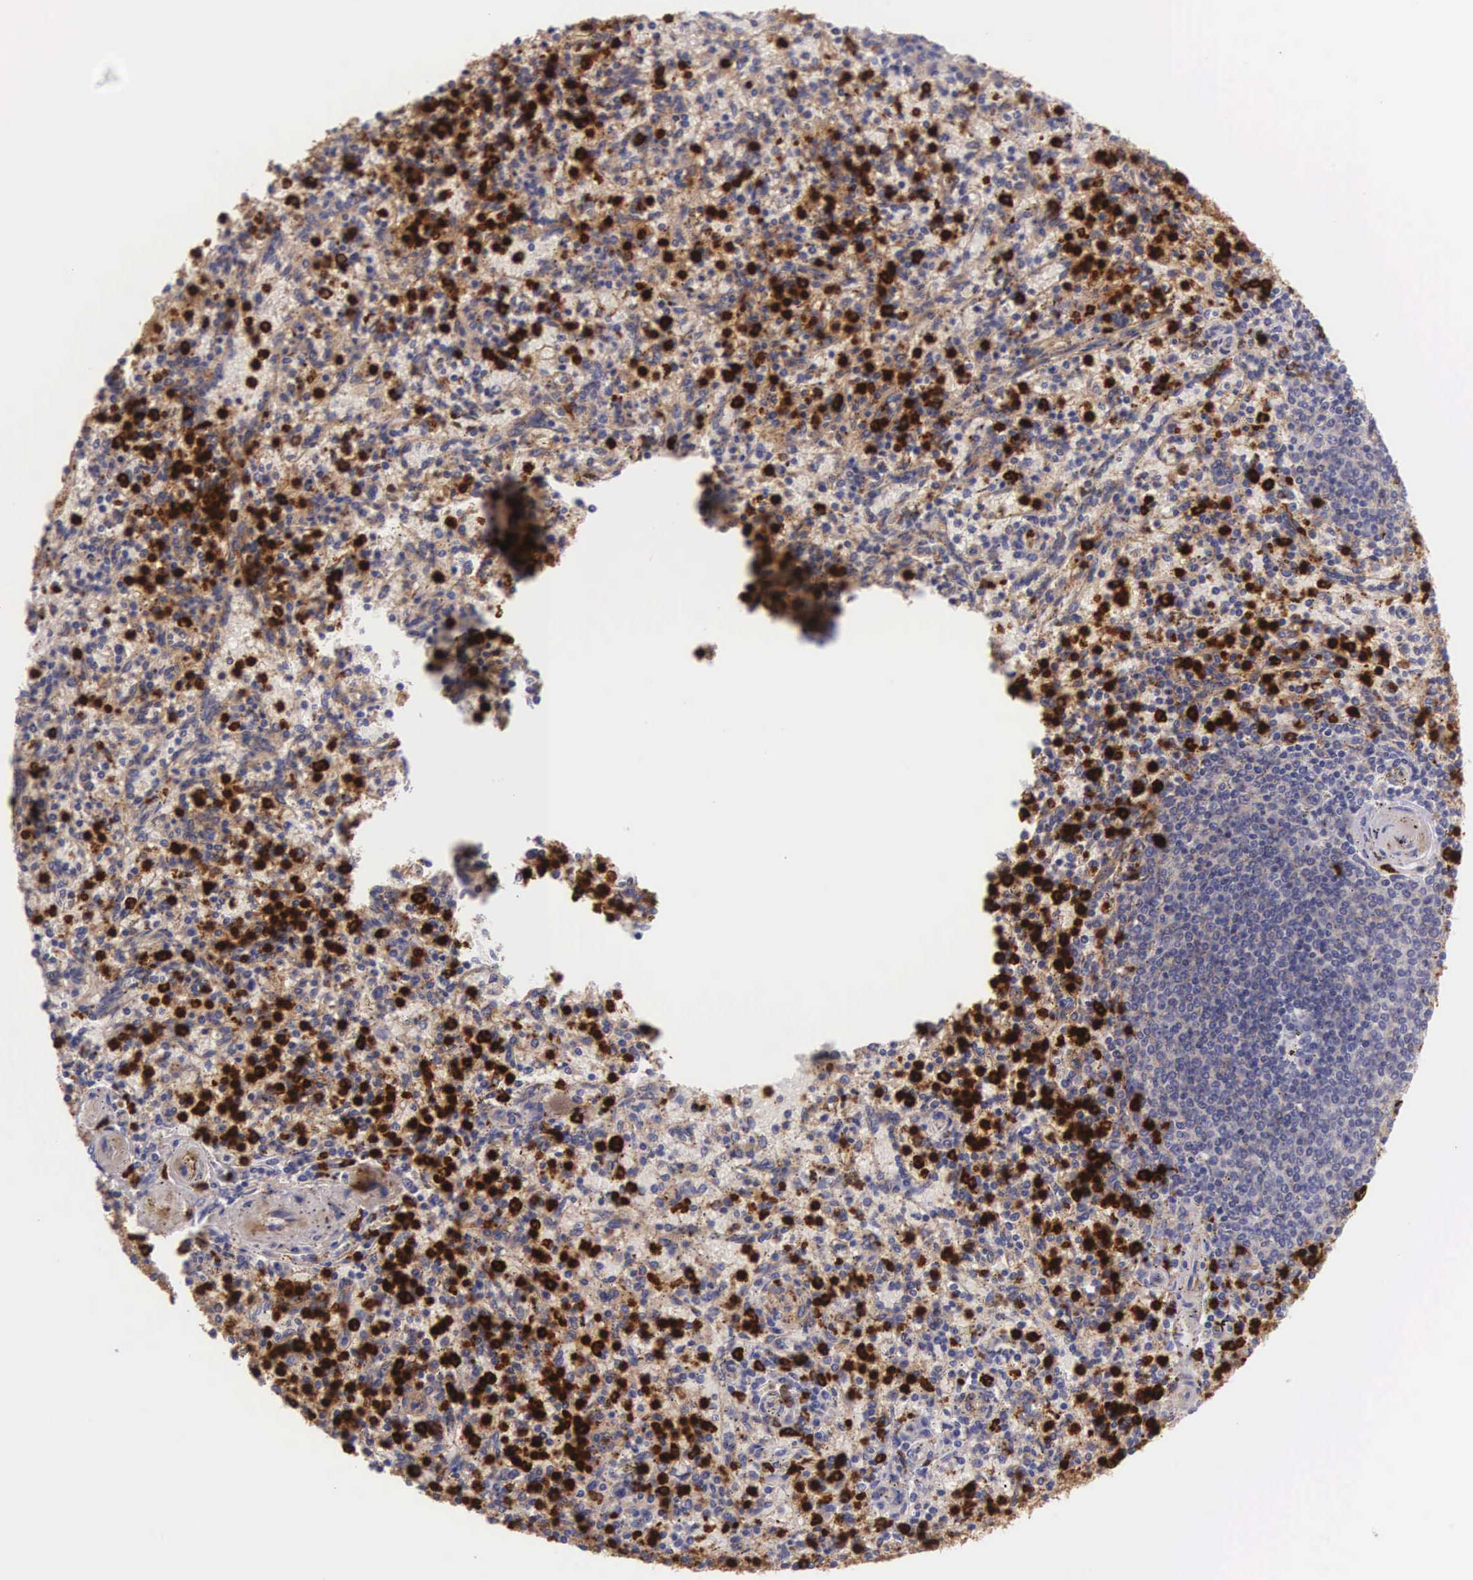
{"staining": {"intensity": "strong", "quantity": "25%-75%", "location": "cytoplasmic/membranous"}, "tissue": "spleen", "cell_type": "Cells in red pulp", "image_type": "normal", "snomed": [{"axis": "morphology", "description": "Normal tissue, NOS"}, {"axis": "topography", "description": "Spleen"}], "caption": "Cells in red pulp exhibit high levels of strong cytoplasmic/membranous expression in about 25%-75% of cells in normal spleen. Ihc stains the protein of interest in brown and the nuclei are stained blue.", "gene": "FCN1", "patient": {"sex": "male", "age": 72}}